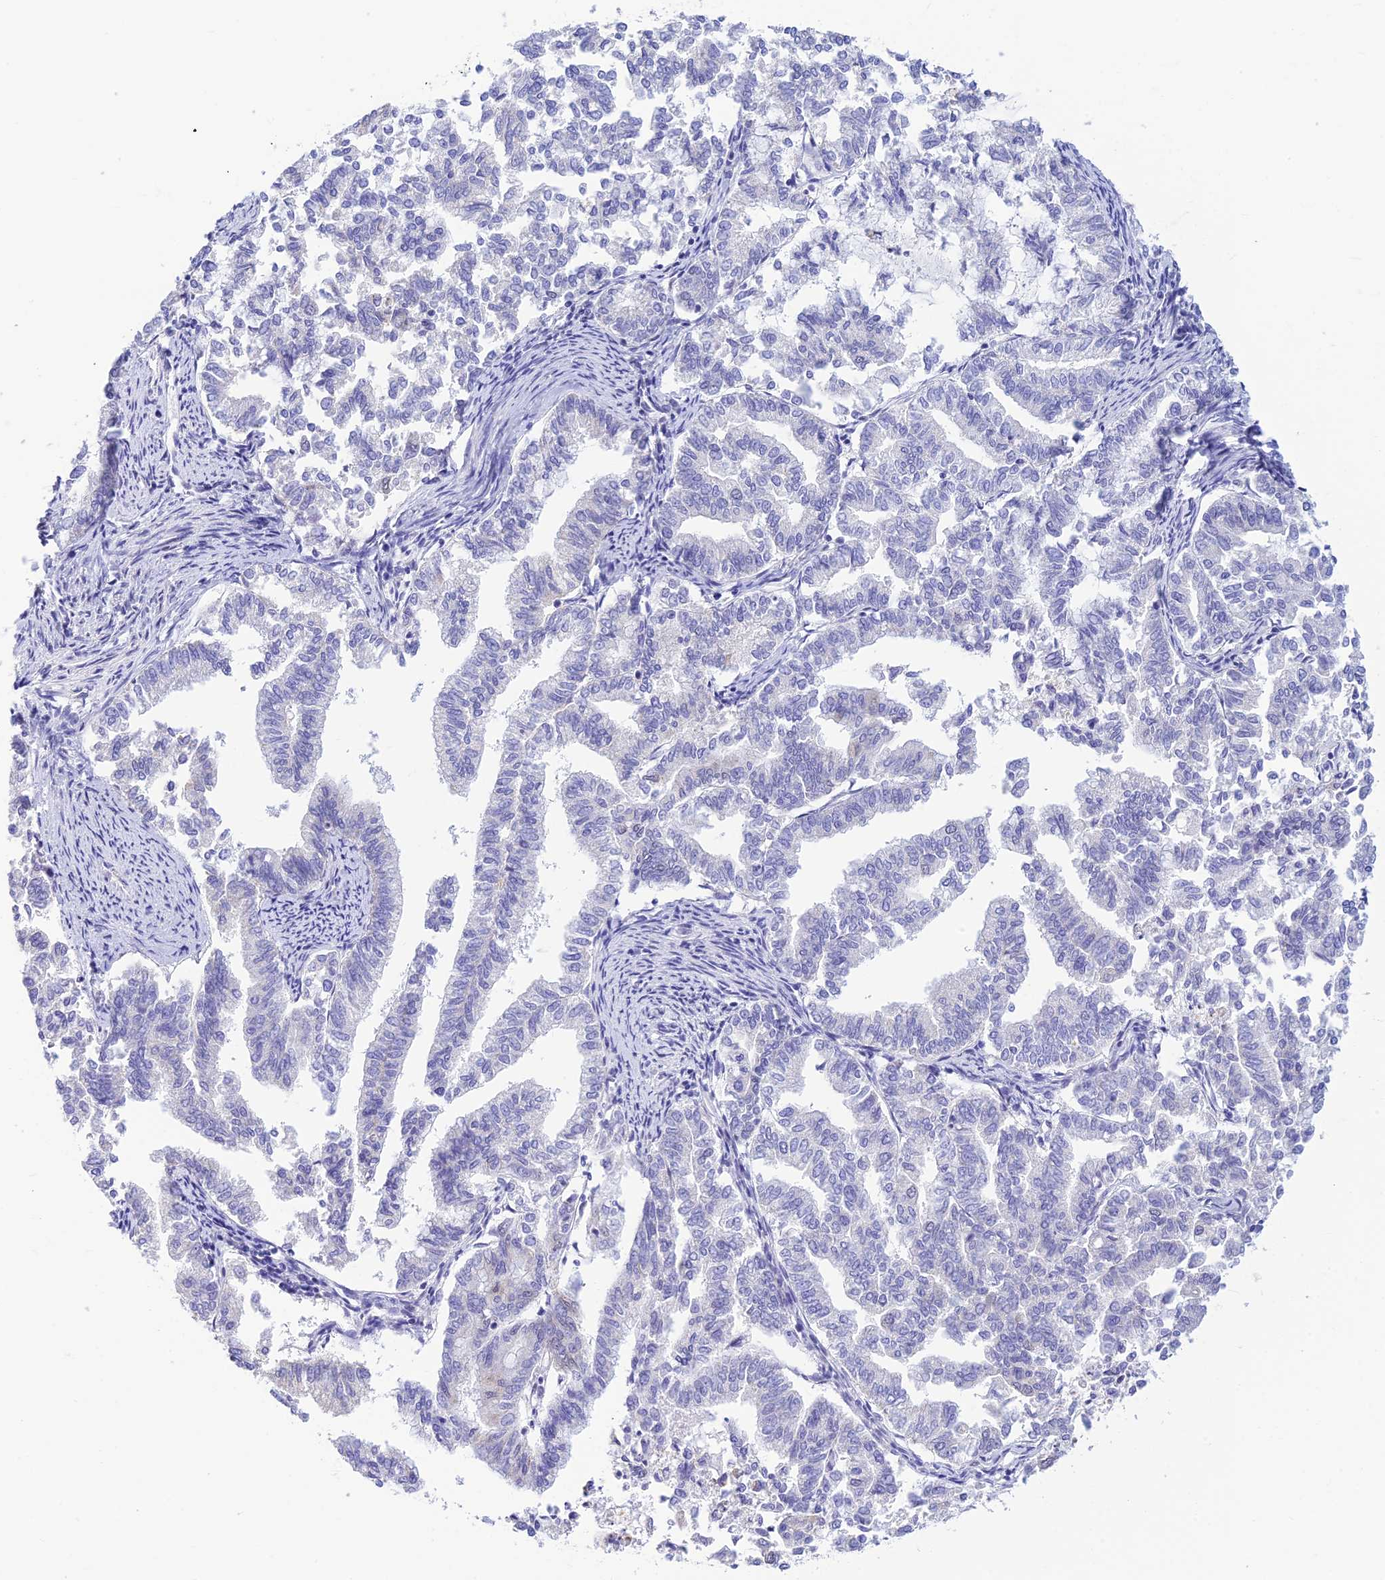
{"staining": {"intensity": "negative", "quantity": "none", "location": "none"}, "tissue": "endometrial cancer", "cell_type": "Tumor cells", "image_type": "cancer", "snomed": [{"axis": "morphology", "description": "Adenocarcinoma, NOS"}, {"axis": "topography", "description": "Endometrium"}], "caption": "Human endometrial adenocarcinoma stained for a protein using immunohistochemistry displays no positivity in tumor cells.", "gene": "INKA1", "patient": {"sex": "female", "age": 79}}